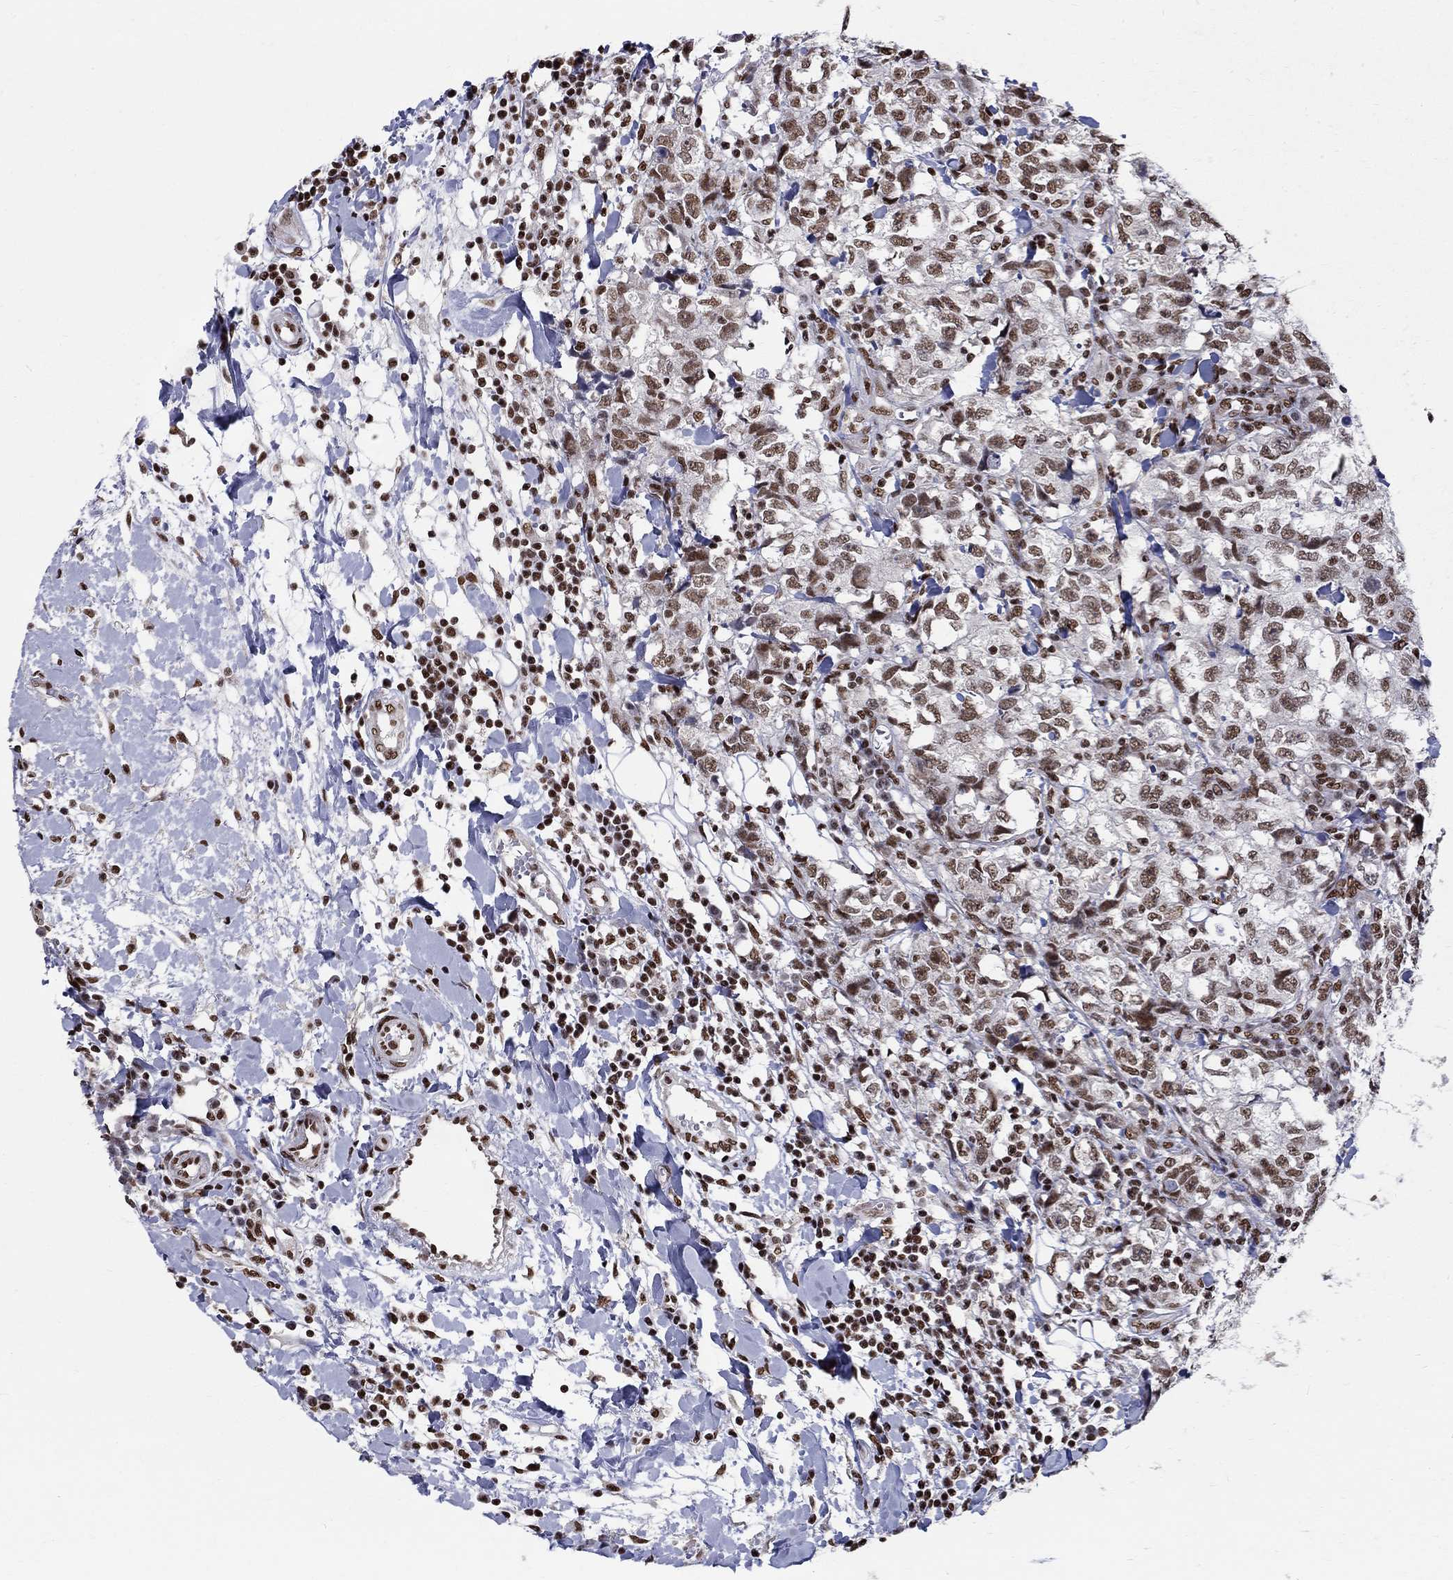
{"staining": {"intensity": "moderate", "quantity": ">75%", "location": "nuclear"}, "tissue": "breast cancer", "cell_type": "Tumor cells", "image_type": "cancer", "snomed": [{"axis": "morphology", "description": "Duct carcinoma"}, {"axis": "topography", "description": "Breast"}], "caption": "Breast cancer tissue demonstrates moderate nuclear positivity in approximately >75% of tumor cells, visualized by immunohistochemistry.", "gene": "FBXO16", "patient": {"sex": "female", "age": 30}}